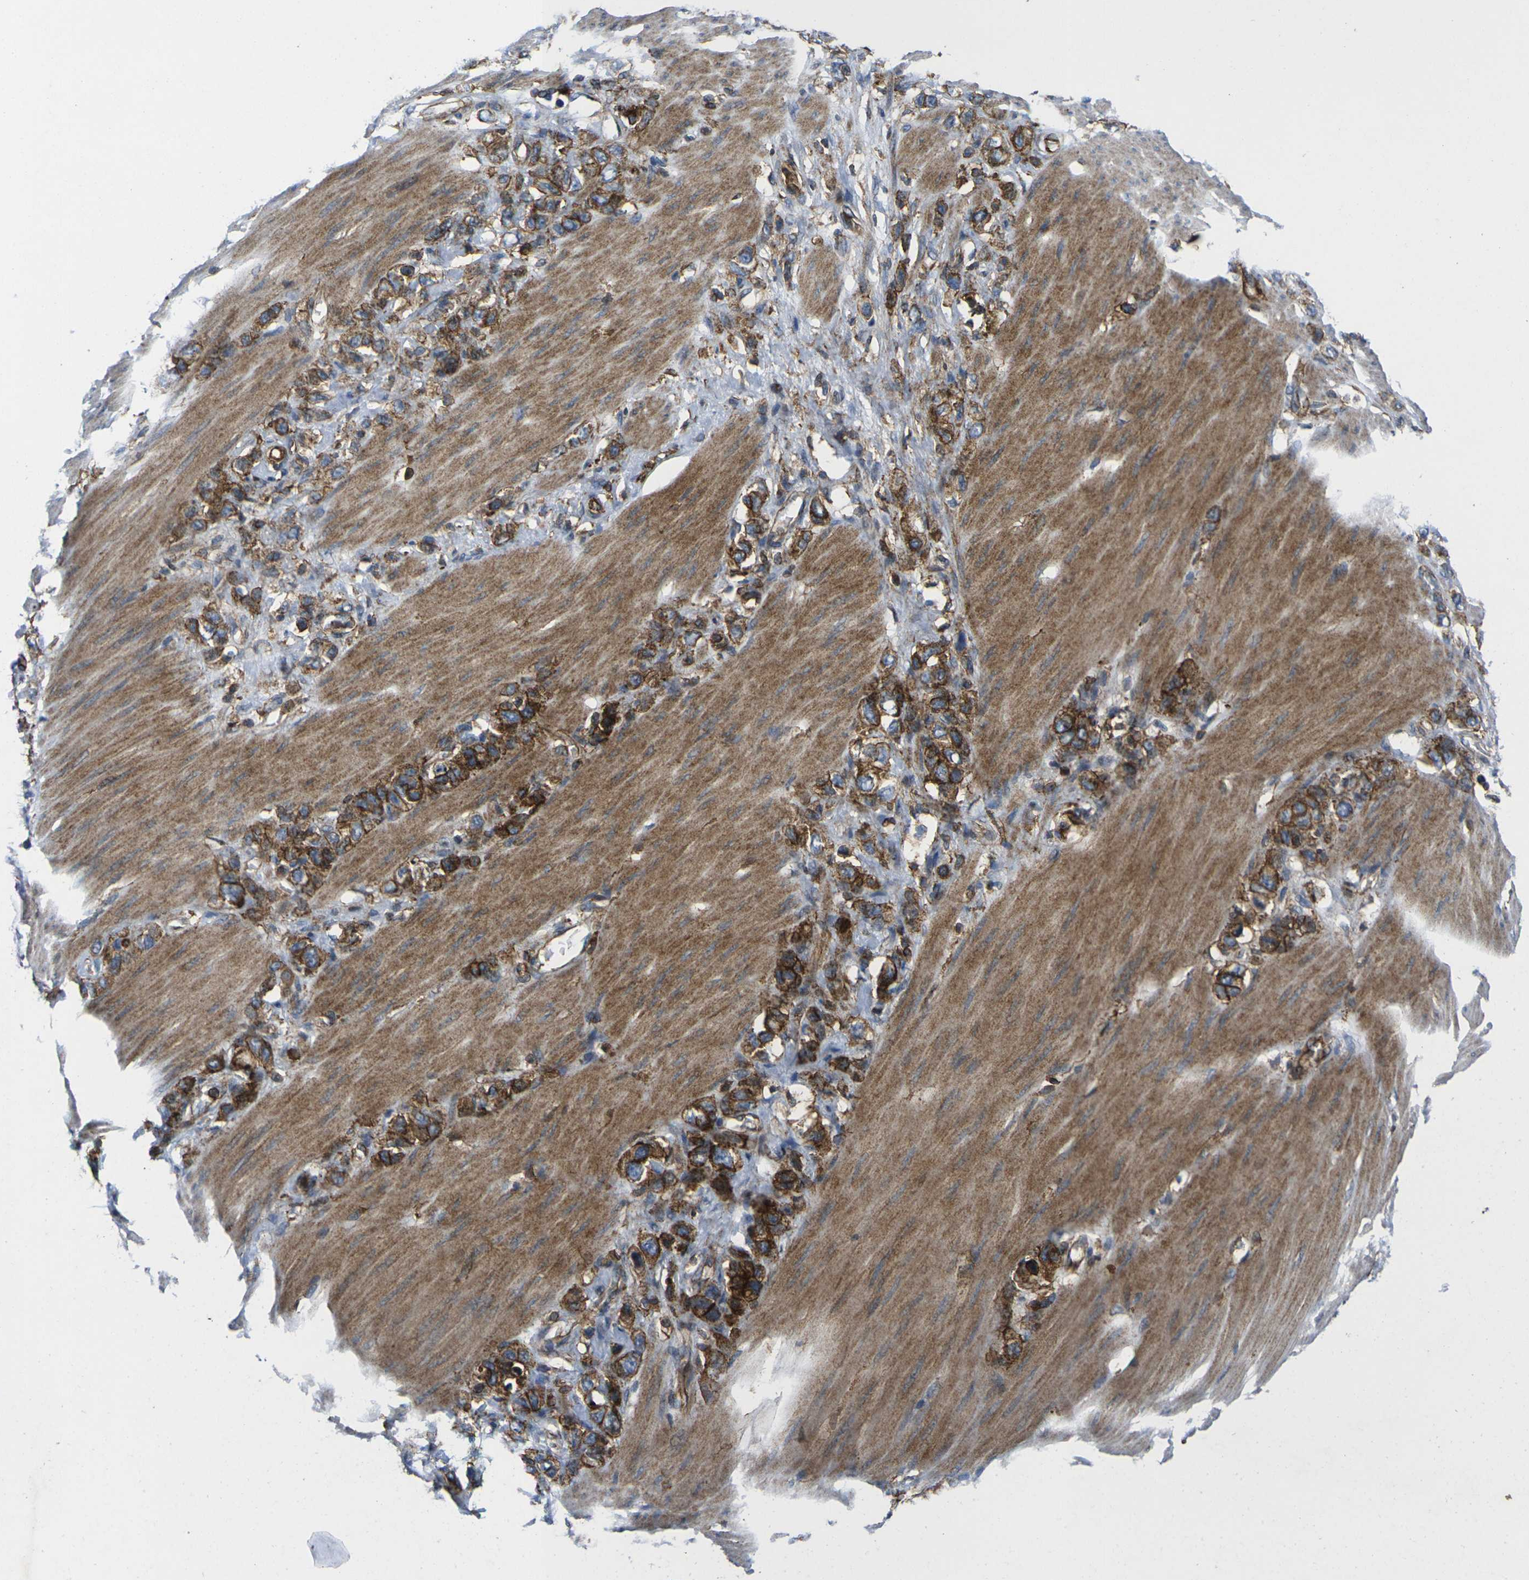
{"staining": {"intensity": "strong", "quantity": ">75%", "location": "cytoplasmic/membranous"}, "tissue": "stomach cancer", "cell_type": "Tumor cells", "image_type": "cancer", "snomed": [{"axis": "morphology", "description": "Adenocarcinoma, NOS"}, {"axis": "morphology", "description": "Adenocarcinoma, High grade"}, {"axis": "topography", "description": "Stomach, upper"}, {"axis": "topography", "description": "Stomach, lower"}], "caption": "A high amount of strong cytoplasmic/membranous expression is present in approximately >75% of tumor cells in stomach cancer tissue.", "gene": "IQGAP1", "patient": {"sex": "female", "age": 65}}